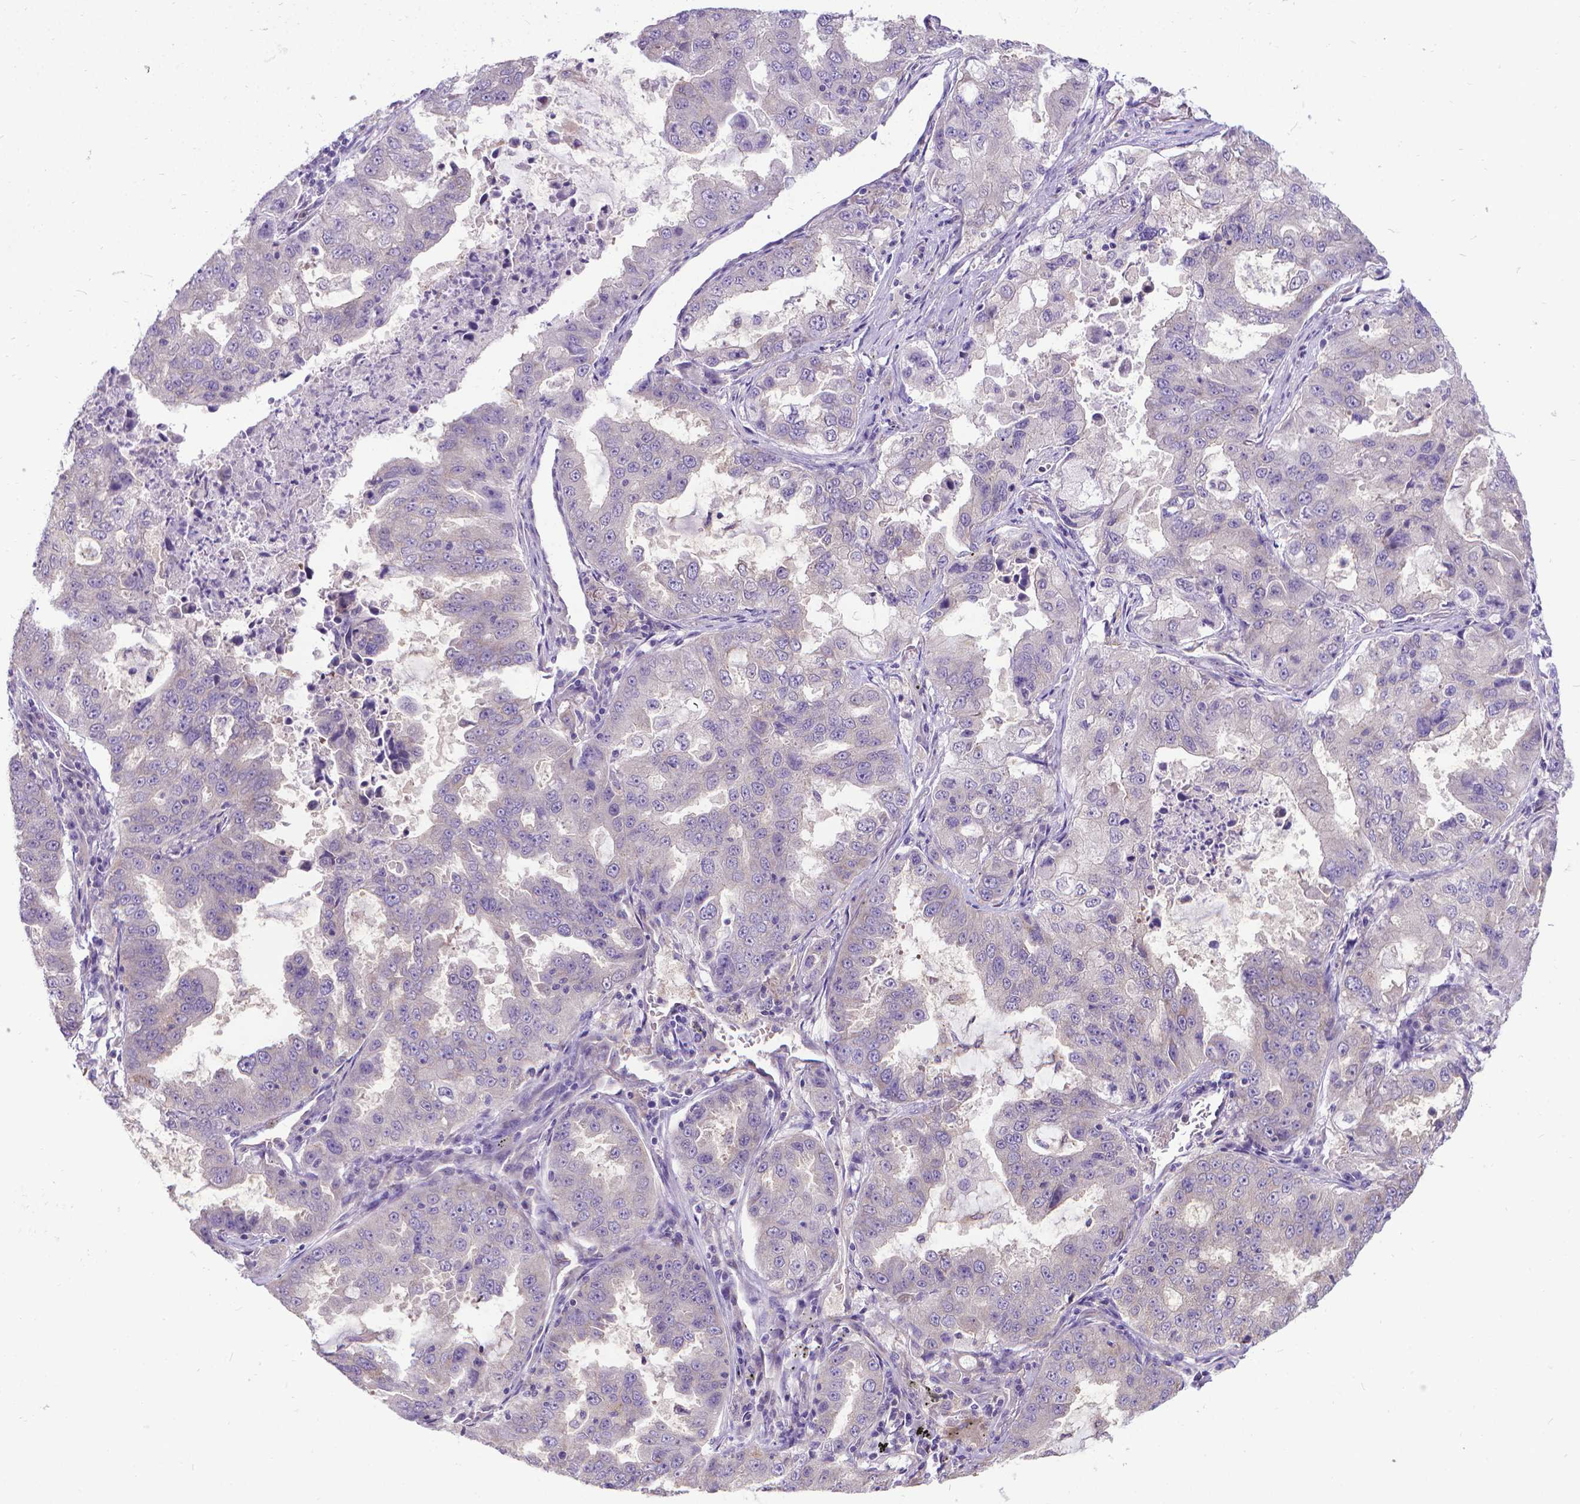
{"staining": {"intensity": "negative", "quantity": "none", "location": "none"}, "tissue": "lung cancer", "cell_type": "Tumor cells", "image_type": "cancer", "snomed": [{"axis": "morphology", "description": "Adenocarcinoma, NOS"}, {"axis": "topography", "description": "Lung"}], "caption": "Immunohistochemistry of human lung cancer exhibits no positivity in tumor cells.", "gene": "CFAP299", "patient": {"sex": "female", "age": 61}}